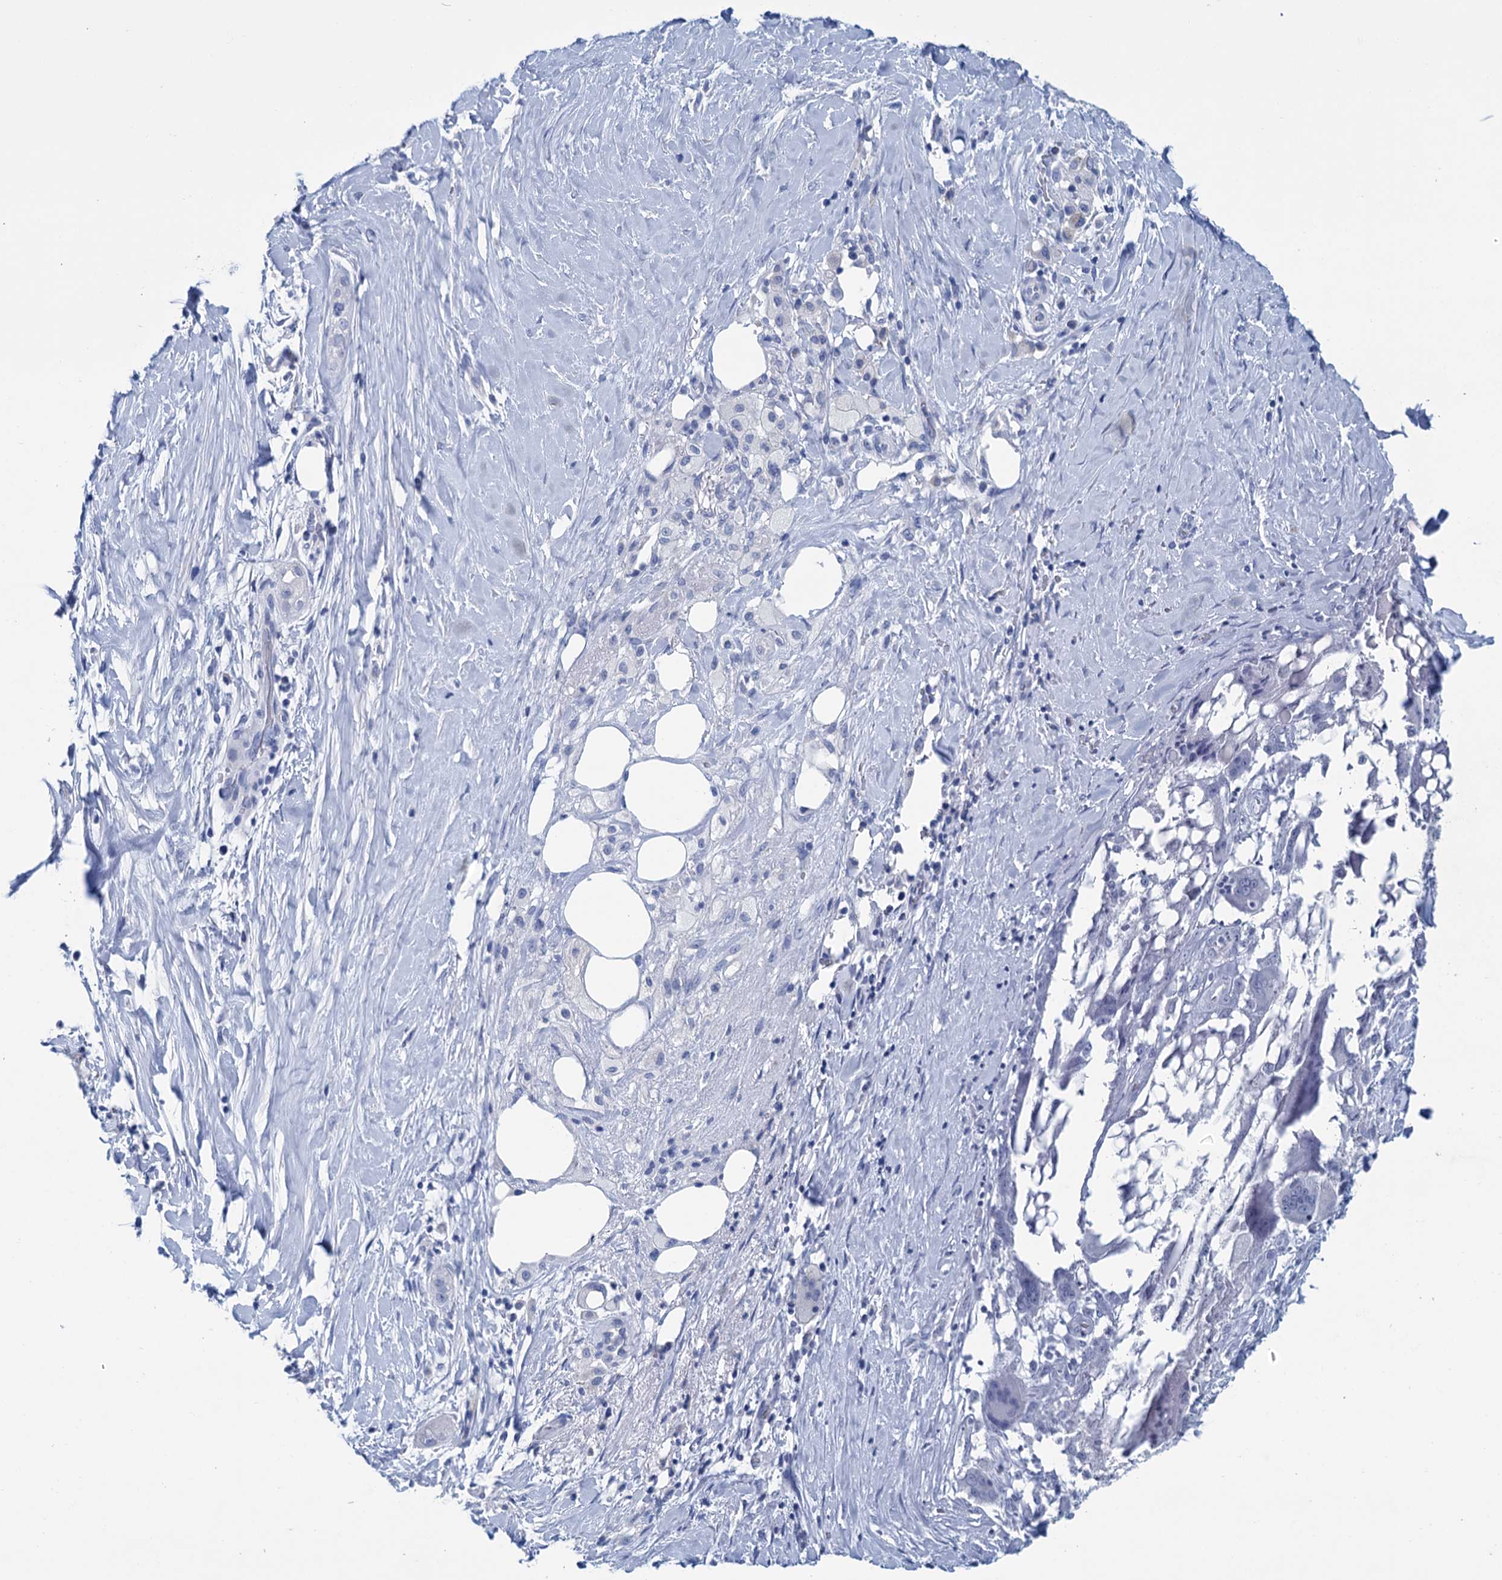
{"staining": {"intensity": "negative", "quantity": "none", "location": "none"}, "tissue": "pancreatic cancer", "cell_type": "Tumor cells", "image_type": "cancer", "snomed": [{"axis": "morphology", "description": "Adenocarcinoma, NOS"}, {"axis": "topography", "description": "Pancreas"}], "caption": "A high-resolution photomicrograph shows immunohistochemistry (IHC) staining of pancreatic cancer, which displays no significant positivity in tumor cells.", "gene": "MYOZ3", "patient": {"sex": "male", "age": 58}}